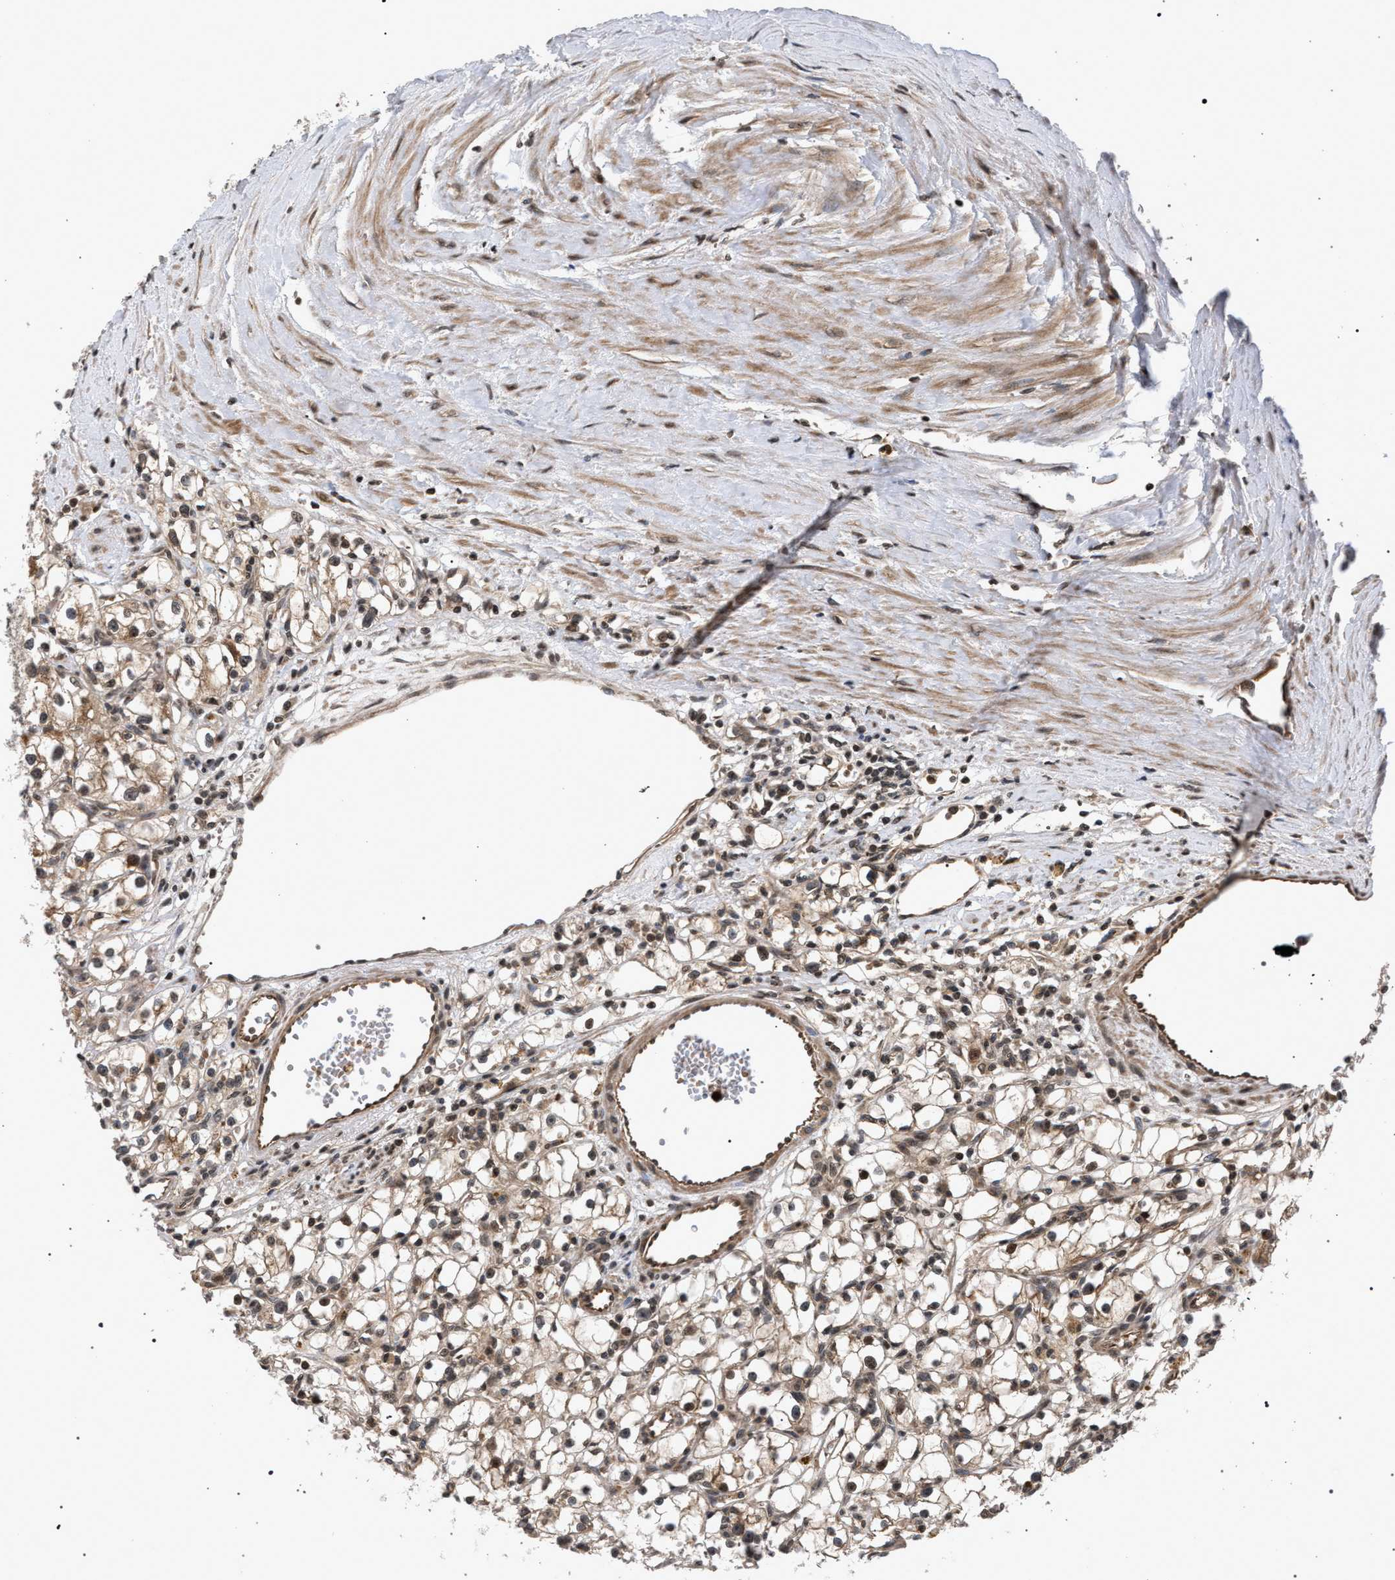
{"staining": {"intensity": "weak", "quantity": ">75%", "location": "cytoplasmic/membranous"}, "tissue": "renal cancer", "cell_type": "Tumor cells", "image_type": "cancer", "snomed": [{"axis": "morphology", "description": "Adenocarcinoma, NOS"}, {"axis": "topography", "description": "Kidney"}], "caption": "This histopathology image displays immunohistochemistry (IHC) staining of renal cancer, with low weak cytoplasmic/membranous positivity in about >75% of tumor cells.", "gene": "IRAK4", "patient": {"sex": "male", "age": 56}}